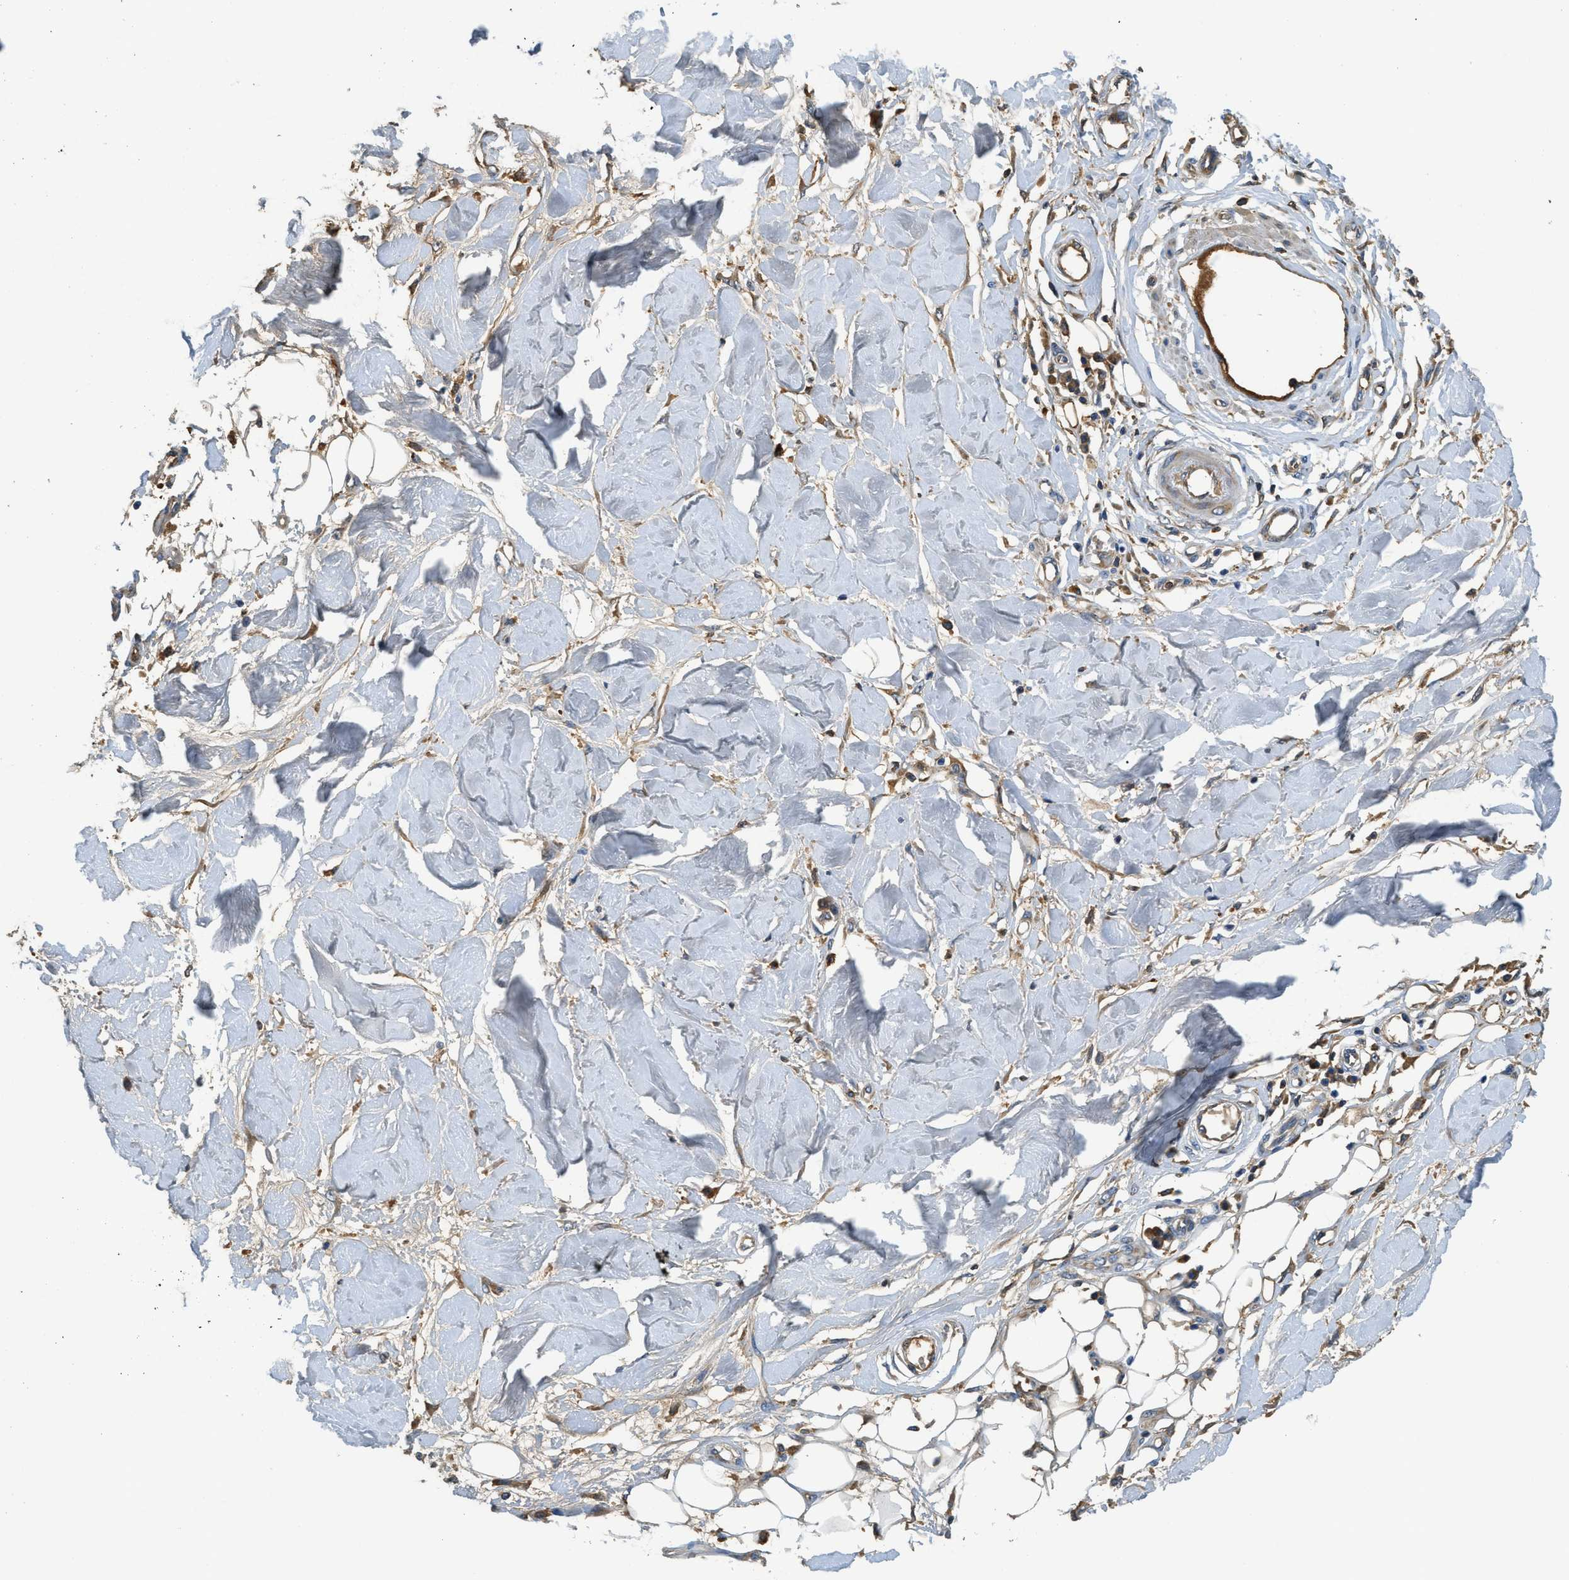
{"staining": {"intensity": "moderate", "quantity": ">75%", "location": "cytoplasmic/membranous"}, "tissue": "adipose tissue", "cell_type": "Adipocytes", "image_type": "normal", "snomed": [{"axis": "morphology", "description": "Normal tissue, NOS"}, {"axis": "morphology", "description": "Squamous cell carcinoma, NOS"}, {"axis": "topography", "description": "Skin"}, {"axis": "topography", "description": "Peripheral nerve tissue"}], "caption": "Protein staining of benign adipose tissue reveals moderate cytoplasmic/membranous positivity in approximately >75% of adipocytes. (IHC, brightfield microscopy, high magnification).", "gene": "RIPK2", "patient": {"sex": "male", "age": 83}}